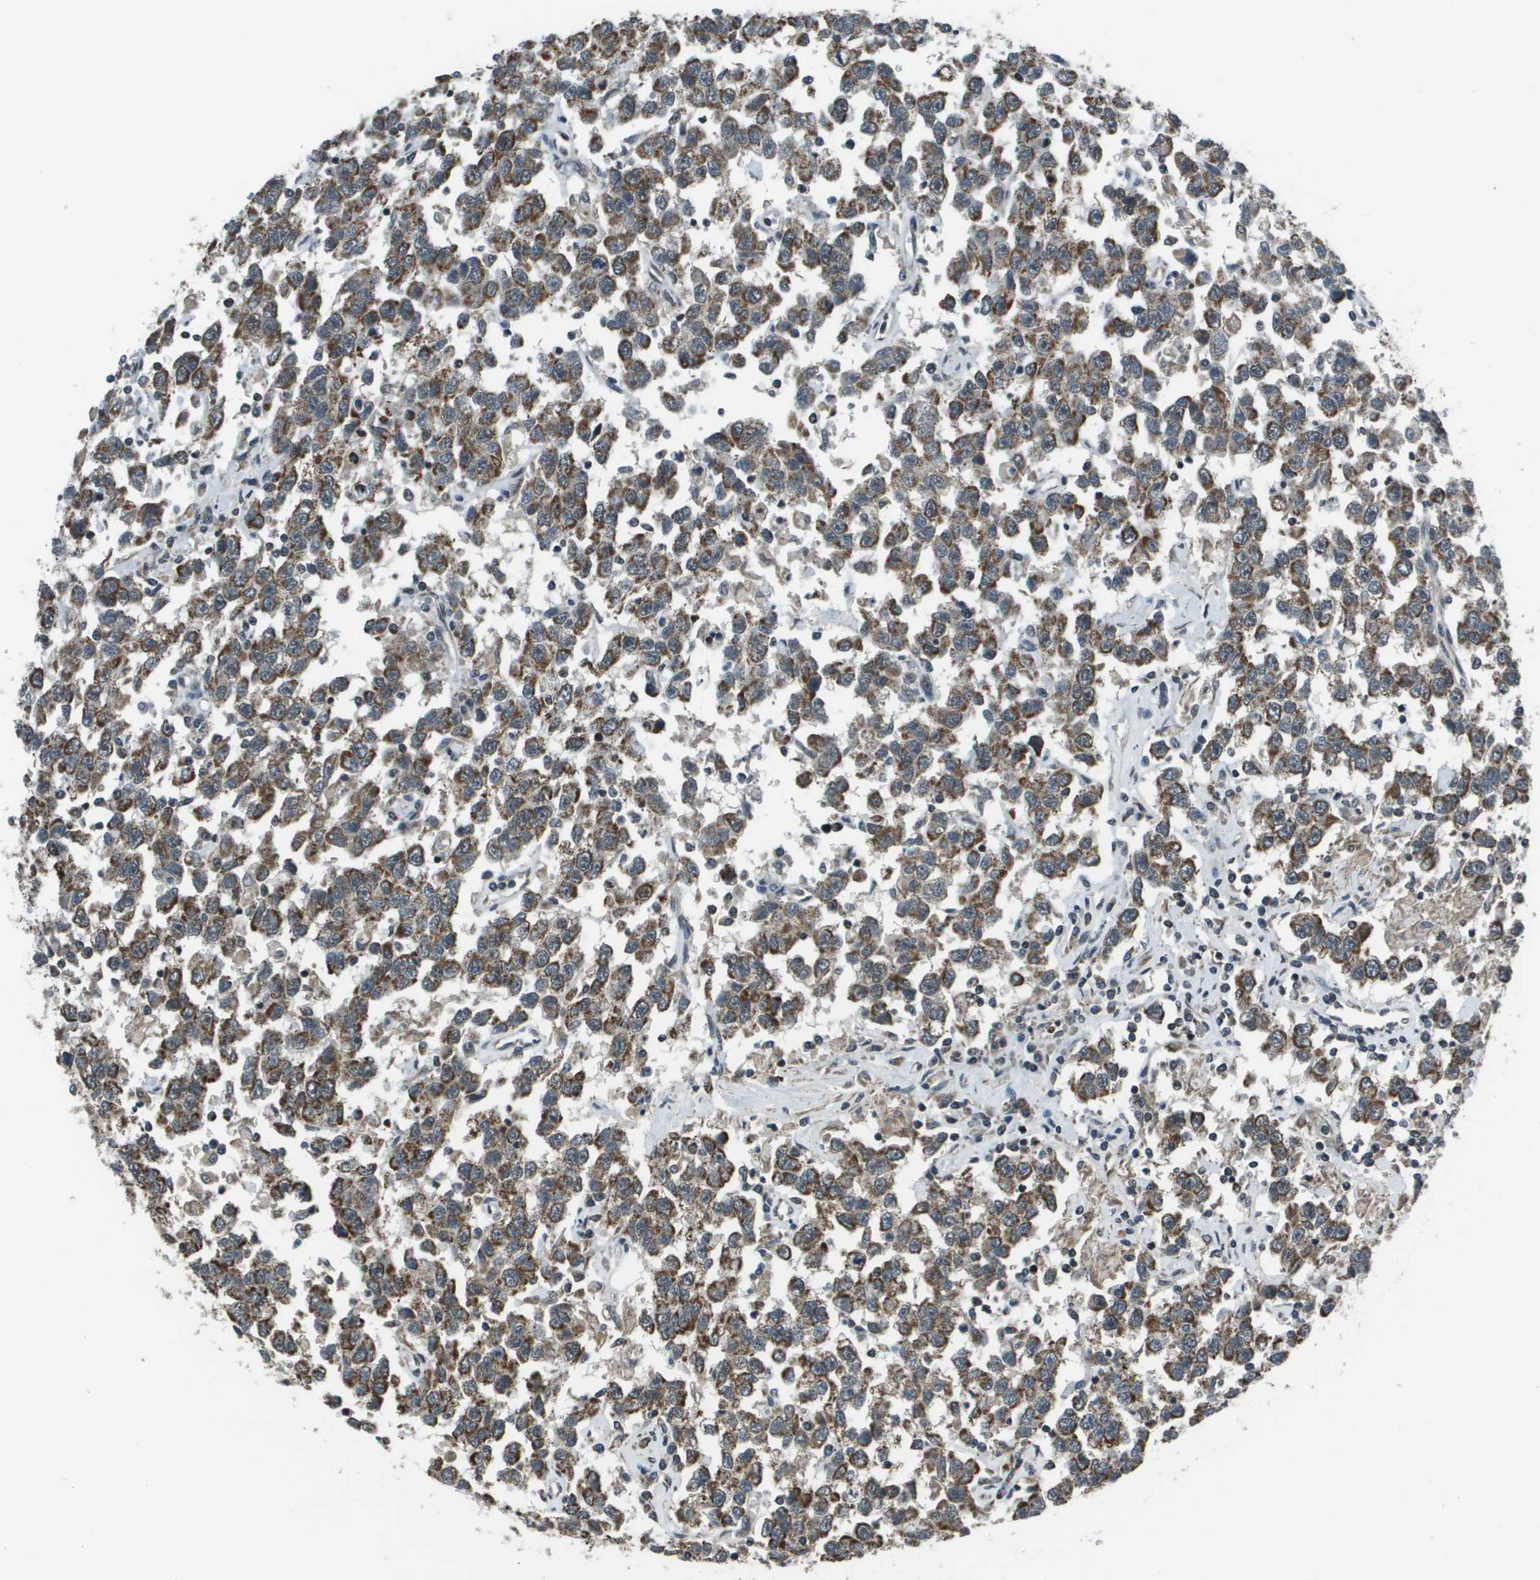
{"staining": {"intensity": "moderate", "quantity": ">75%", "location": "cytoplasmic/membranous"}, "tissue": "testis cancer", "cell_type": "Tumor cells", "image_type": "cancer", "snomed": [{"axis": "morphology", "description": "Seminoma, NOS"}, {"axis": "topography", "description": "Testis"}], "caption": "Testis cancer stained with a brown dye reveals moderate cytoplasmic/membranous positive positivity in about >75% of tumor cells.", "gene": "PPFIA1", "patient": {"sex": "male", "age": 41}}